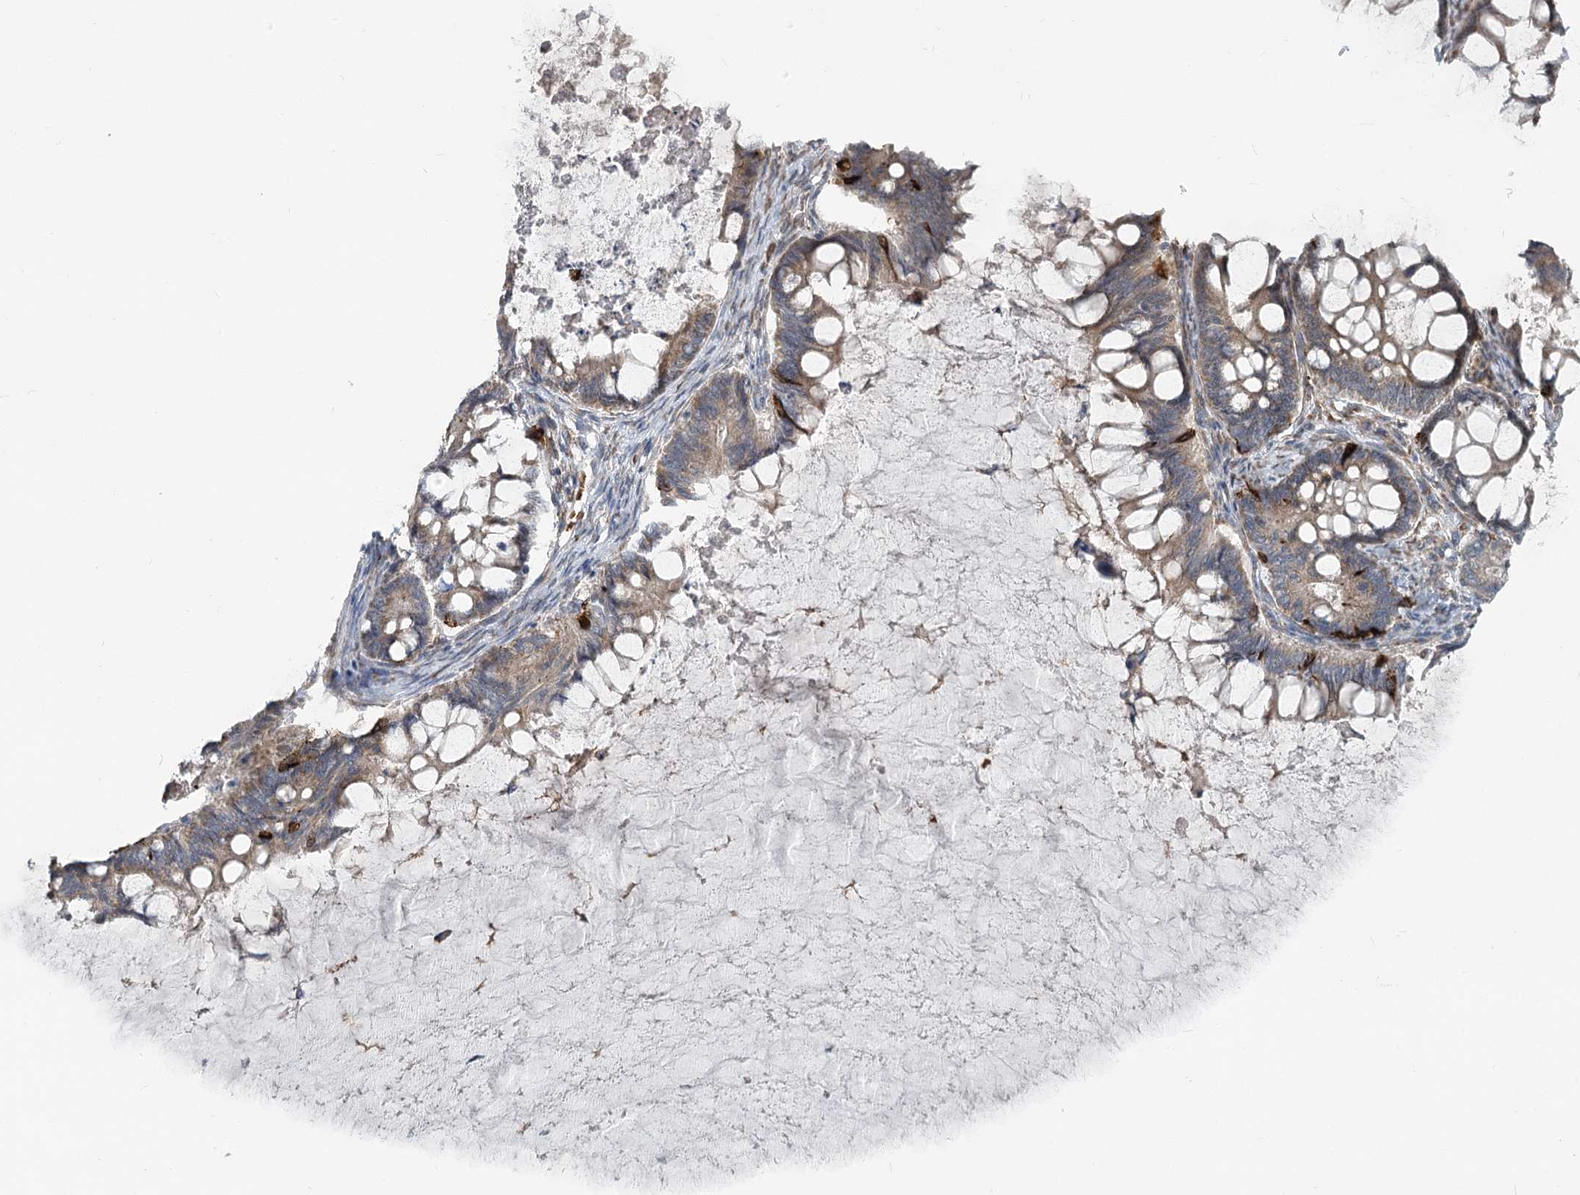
{"staining": {"intensity": "weak", "quantity": ">75%", "location": "cytoplasmic/membranous"}, "tissue": "ovarian cancer", "cell_type": "Tumor cells", "image_type": "cancer", "snomed": [{"axis": "morphology", "description": "Cystadenocarcinoma, mucinous, NOS"}, {"axis": "topography", "description": "Ovary"}], "caption": "Ovarian cancer stained with DAB immunohistochemistry (IHC) reveals low levels of weak cytoplasmic/membranous expression in approximately >75% of tumor cells.", "gene": "CIB4", "patient": {"sex": "female", "age": 61}}